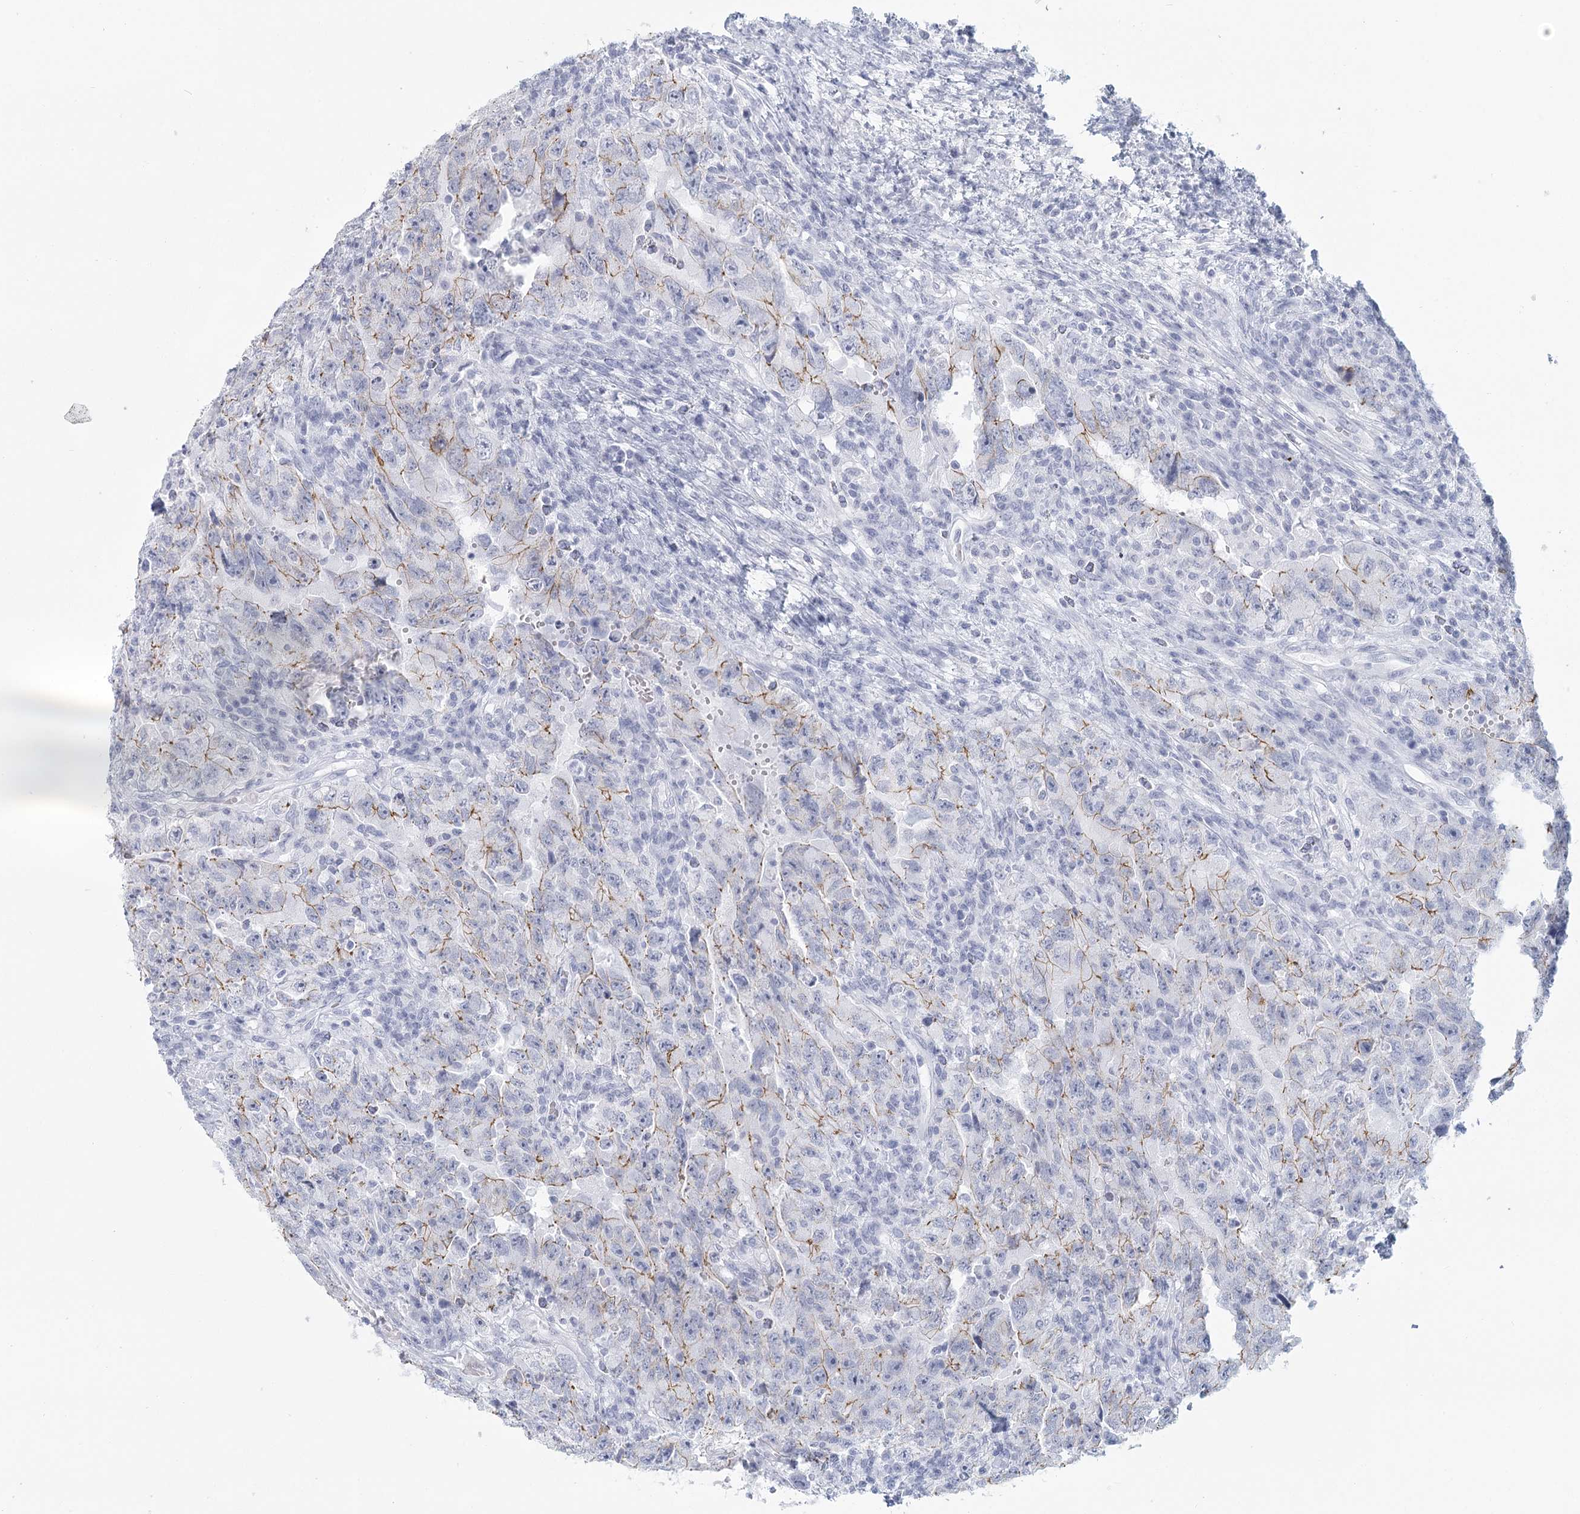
{"staining": {"intensity": "moderate", "quantity": "<25%", "location": "cytoplasmic/membranous"}, "tissue": "testis cancer", "cell_type": "Tumor cells", "image_type": "cancer", "snomed": [{"axis": "morphology", "description": "Carcinoma, Embryonal, NOS"}, {"axis": "topography", "description": "Testis"}], "caption": "Embryonal carcinoma (testis) stained for a protein (brown) reveals moderate cytoplasmic/membranous positive staining in approximately <25% of tumor cells.", "gene": "WNT8B", "patient": {"sex": "male", "age": 26}}